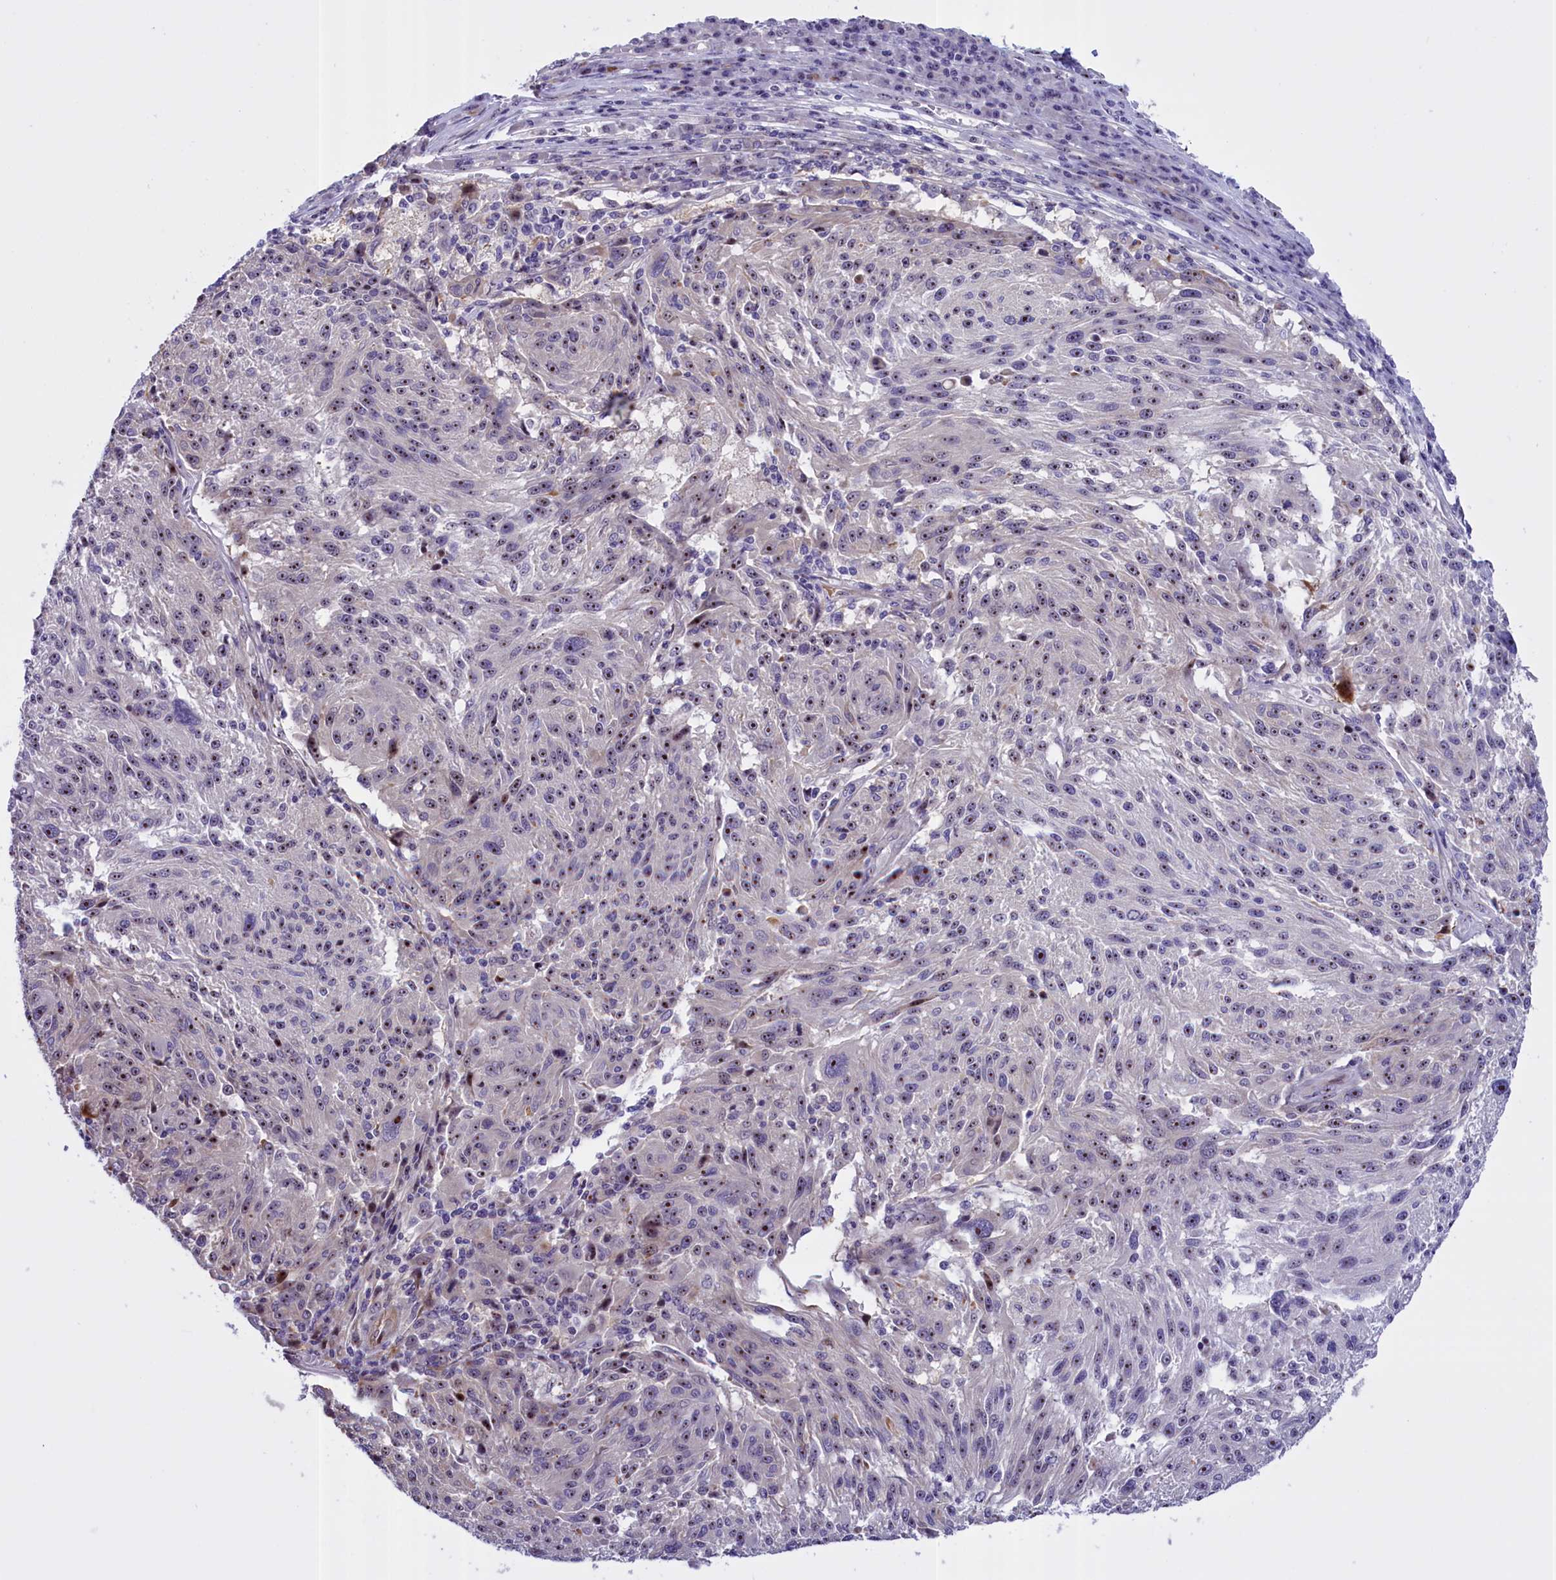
{"staining": {"intensity": "moderate", "quantity": ">75%", "location": "nuclear"}, "tissue": "melanoma", "cell_type": "Tumor cells", "image_type": "cancer", "snomed": [{"axis": "morphology", "description": "Malignant melanoma, NOS"}, {"axis": "topography", "description": "Skin"}], "caption": "A histopathology image of human melanoma stained for a protein shows moderate nuclear brown staining in tumor cells.", "gene": "TBL3", "patient": {"sex": "male", "age": 53}}